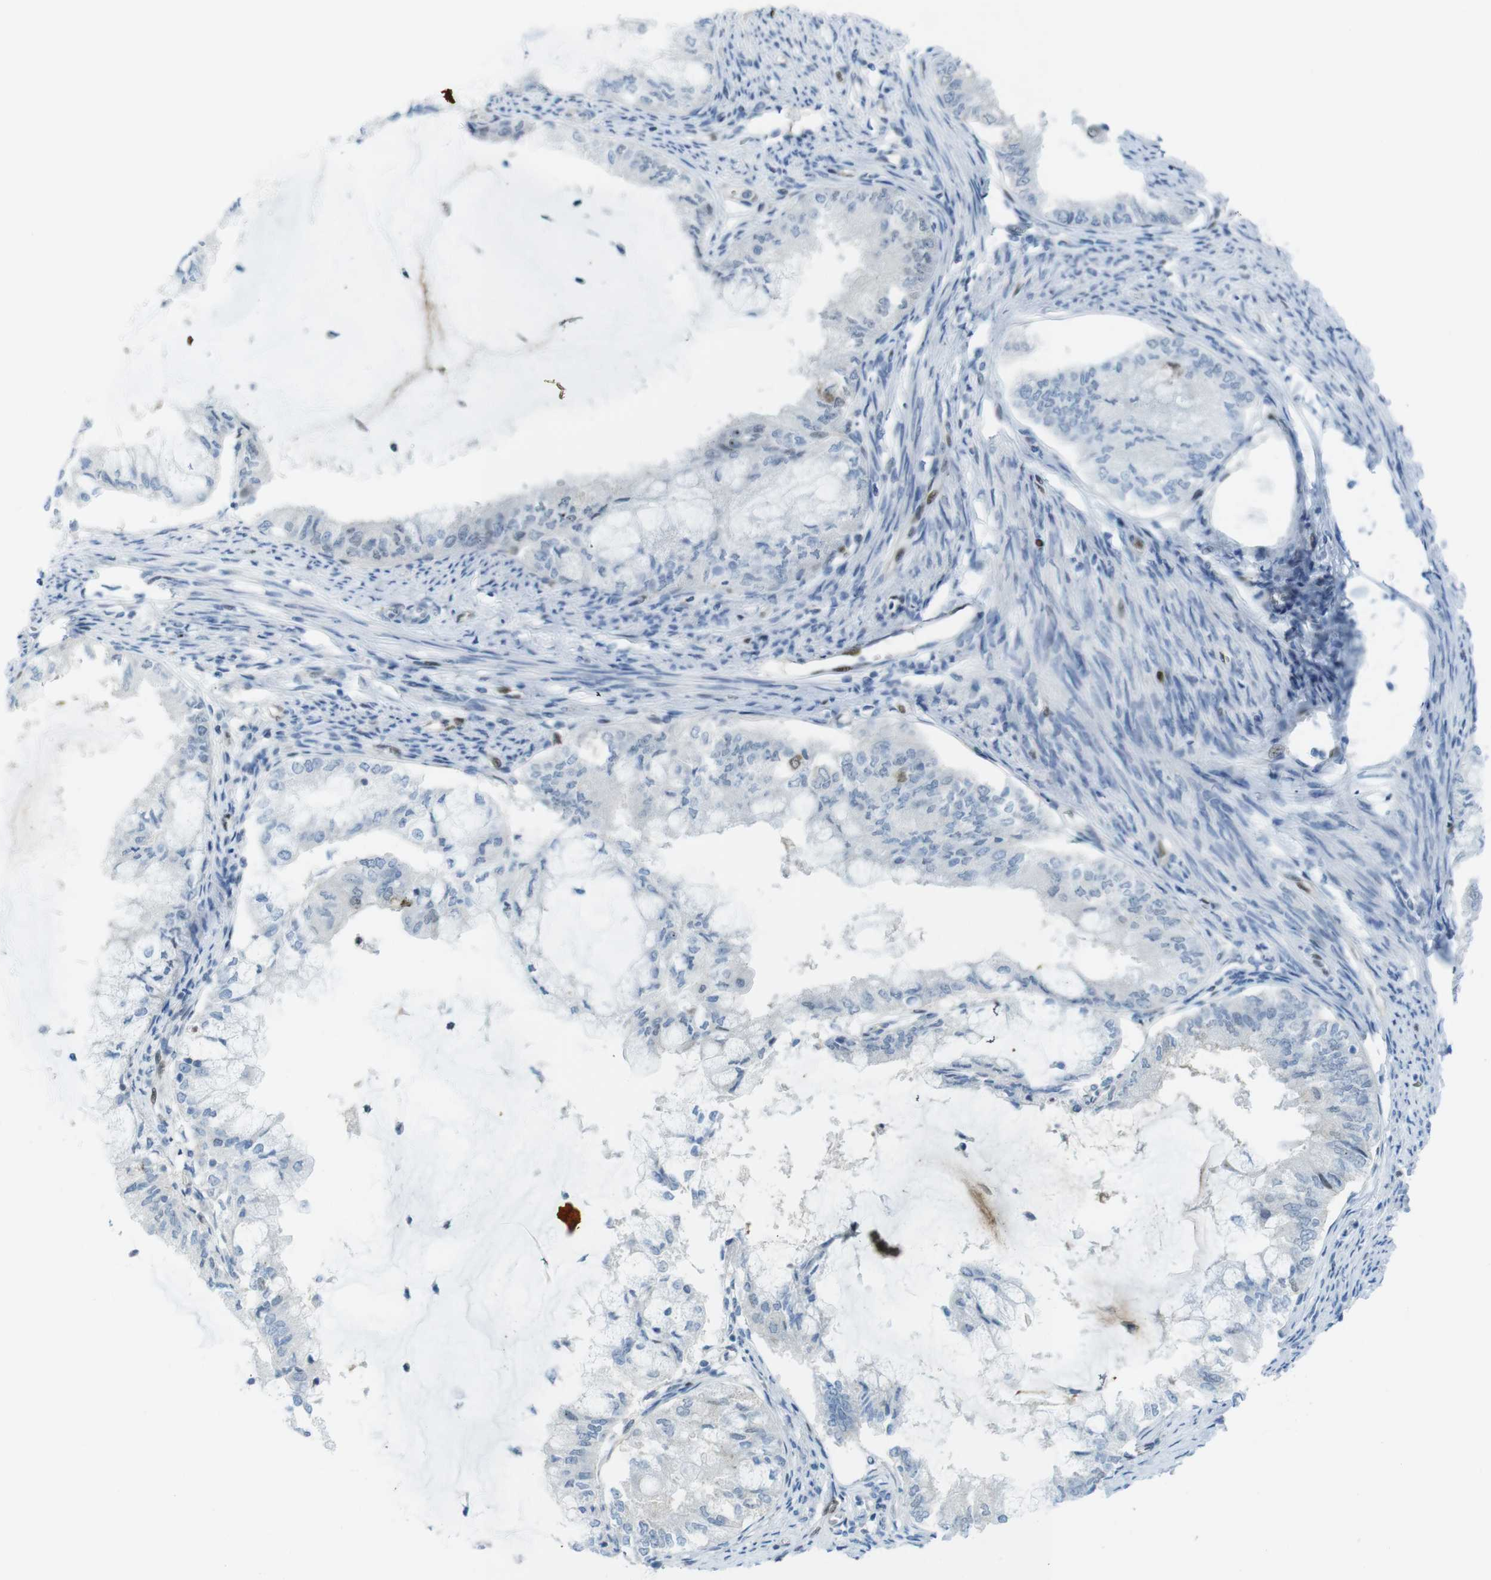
{"staining": {"intensity": "negative", "quantity": "none", "location": "none"}, "tissue": "endometrial cancer", "cell_type": "Tumor cells", "image_type": "cancer", "snomed": [{"axis": "morphology", "description": "Adenocarcinoma, NOS"}, {"axis": "topography", "description": "Endometrium"}], "caption": "Tumor cells show no significant protein positivity in endometrial cancer (adenocarcinoma). (IHC, brightfield microscopy, high magnification).", "gene": "UBB", "patient": {"sex": "female", "age": 86}}